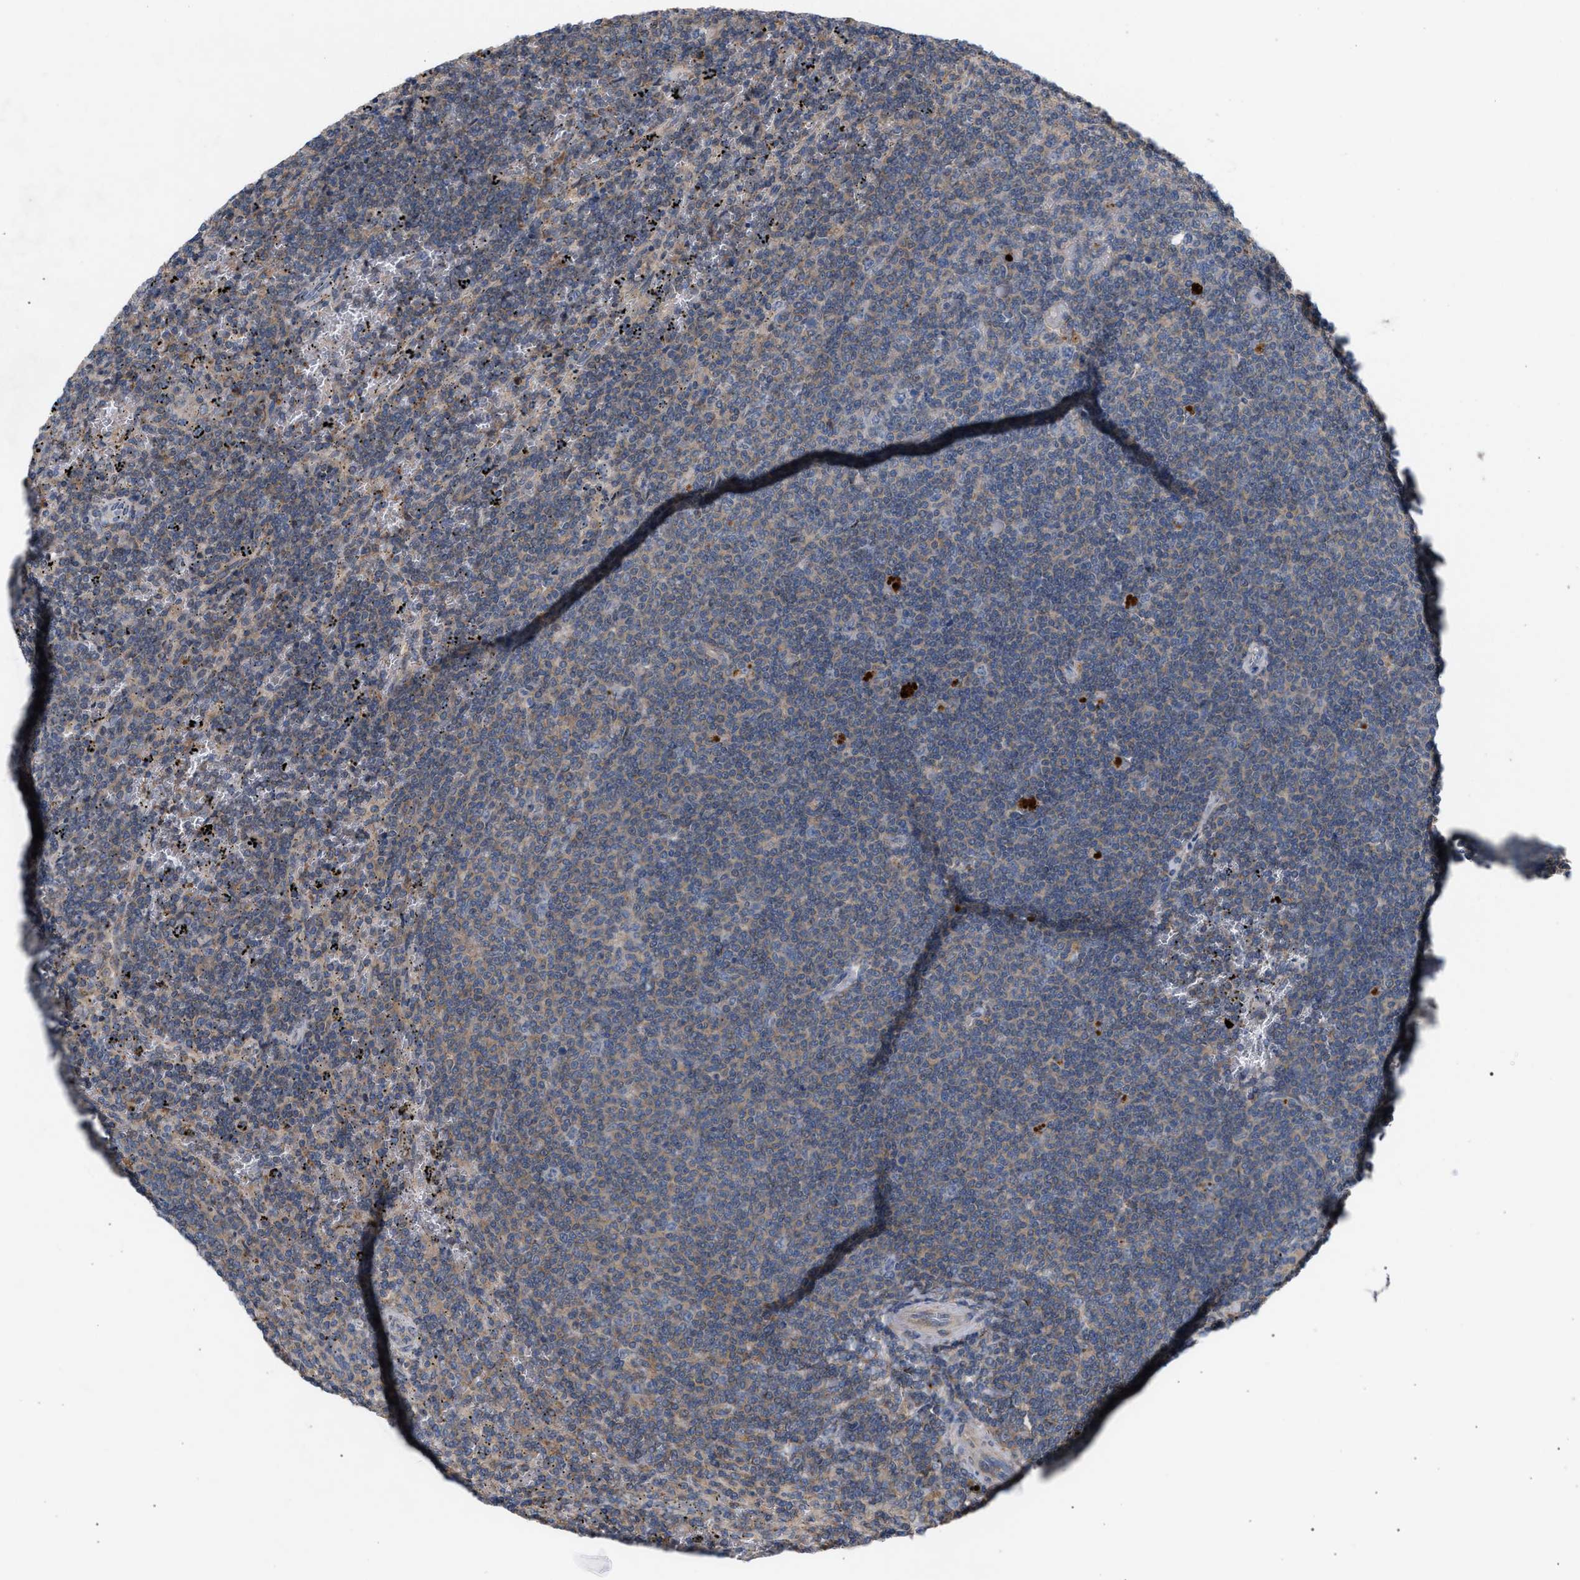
{"staining": {"intensity": "weak", "quantity": "<25%", "location": "cytoplasmic/membranous"}, "tissue": "lymphoma", "cell_type": "Tumor cells", "image_type": "cancer", "snomed": [{"axis": "morphology", "description": "Malignant lymphoma, non-Hodgkin's type, Low grade"}, {"axis": "topography", "description": "Spleen"}], "caption": "Immunohistochemistry (IHC) image of neoplastic tissue: malignant lymphoma, non-Hodgkin's type (low-grade) stained with DAB (3,3'-diaminobenzidine) exhibits no significant protein expression in tumor cells. (Brightfield microscopy of DAB (3,3'-diaminobenzidine) immunohistochemistry at high magnification).", "gene": "MBTD1", "patient": {"sex": "female", "age": 50}}